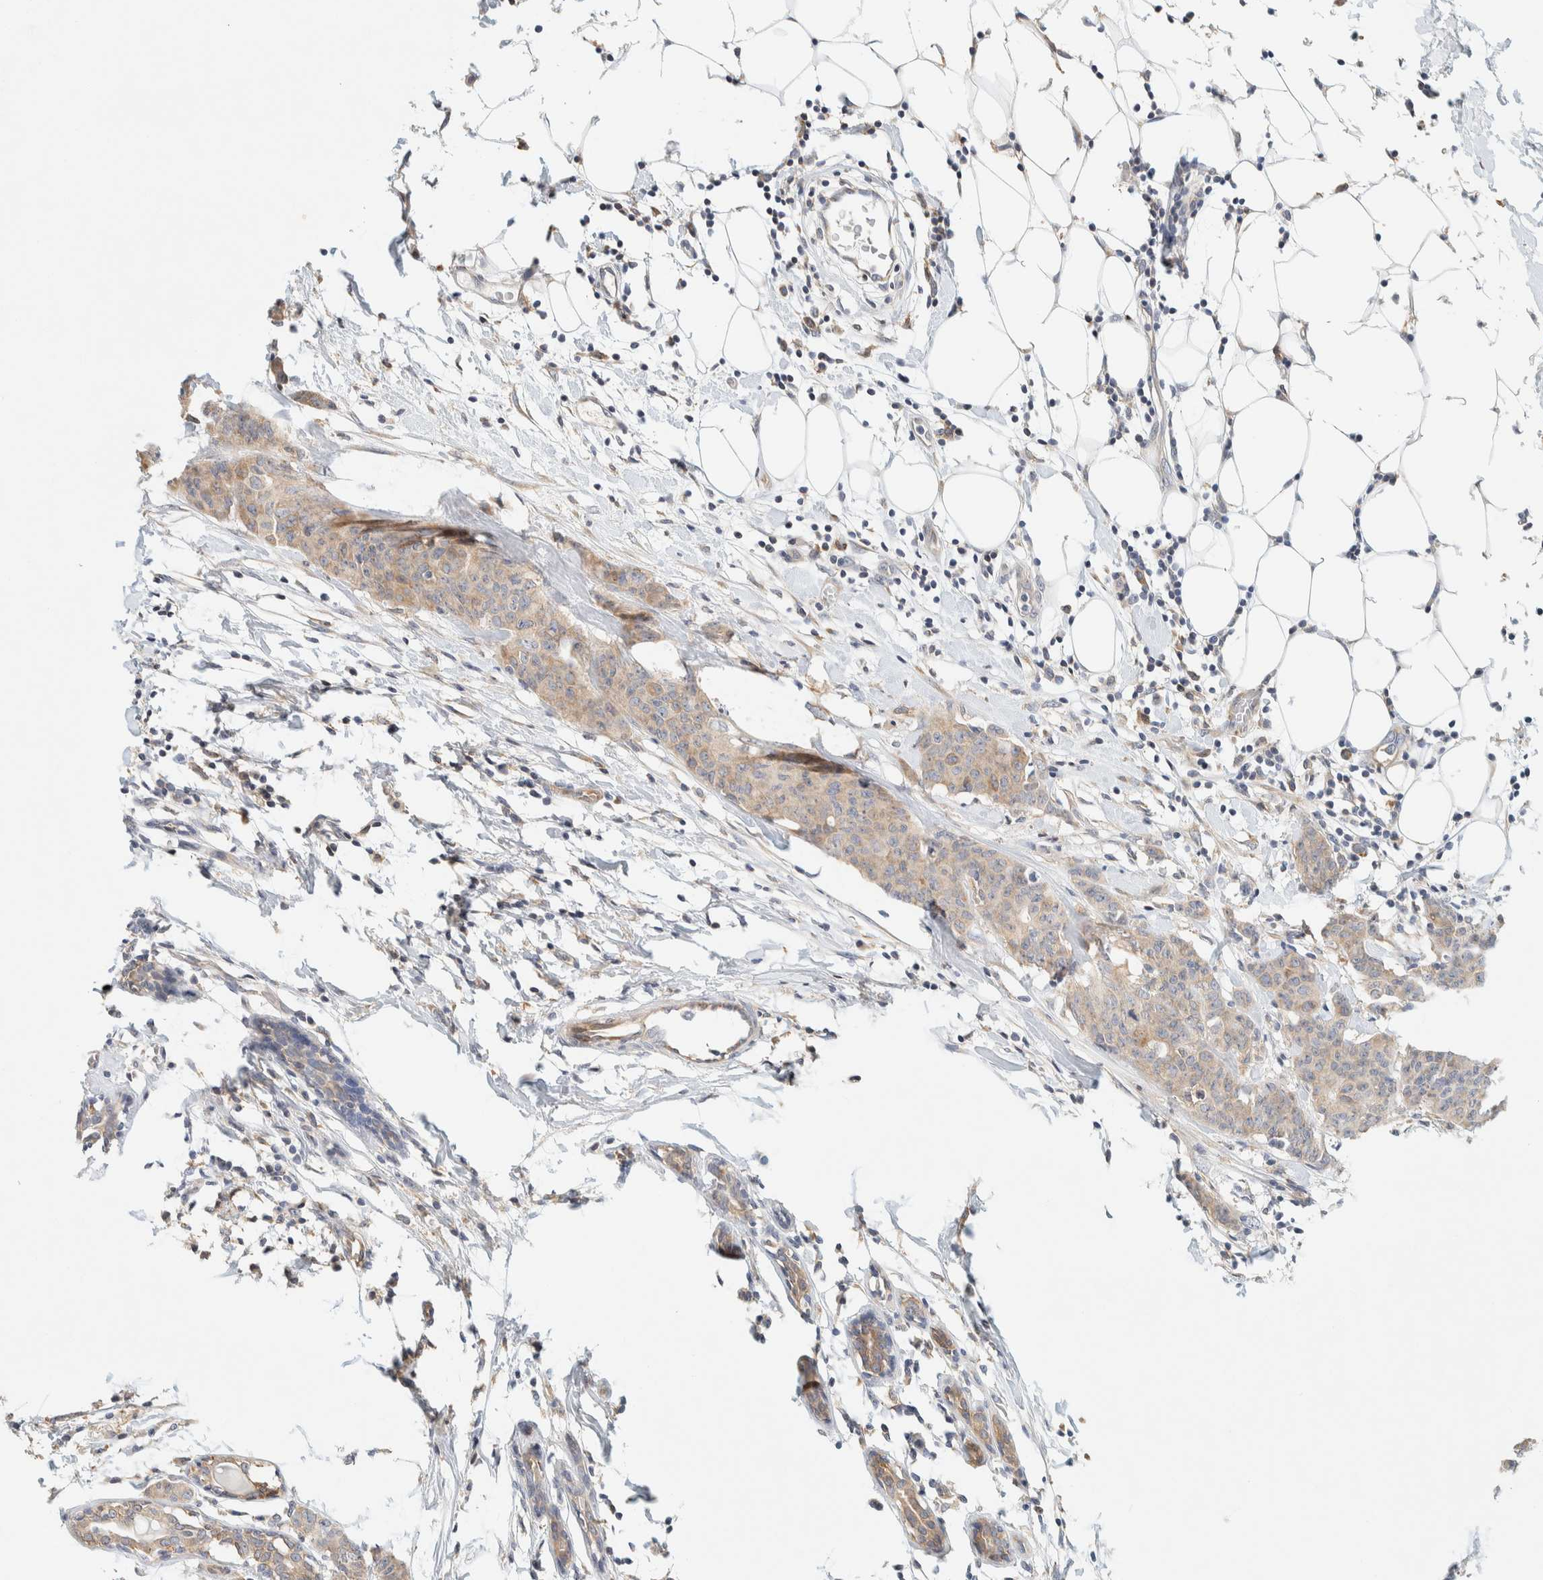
{"staining": {"intensity": "weak", "quantity": "25%-75%", "location": "cytoplasmic/membranous"}, "tissue": "breast cancer", "cell_type": "Tumor cells", "image_type": "cancer", "snomed": [{"axis": "morphology", "description": "Normal tissue, NOS"}, {"axis": "morphology", "description": "Duct carcinoma"}, {"axis": "topography", "description": "Breast"}], "caption": "Protein expression analysis of human breast cancer reveals weak cytoplasmic/membranous expression in approximately 25%-75% of tumor cells.", "gene": "SUMF2", "patient": {"sex": "female", "age": 40}}